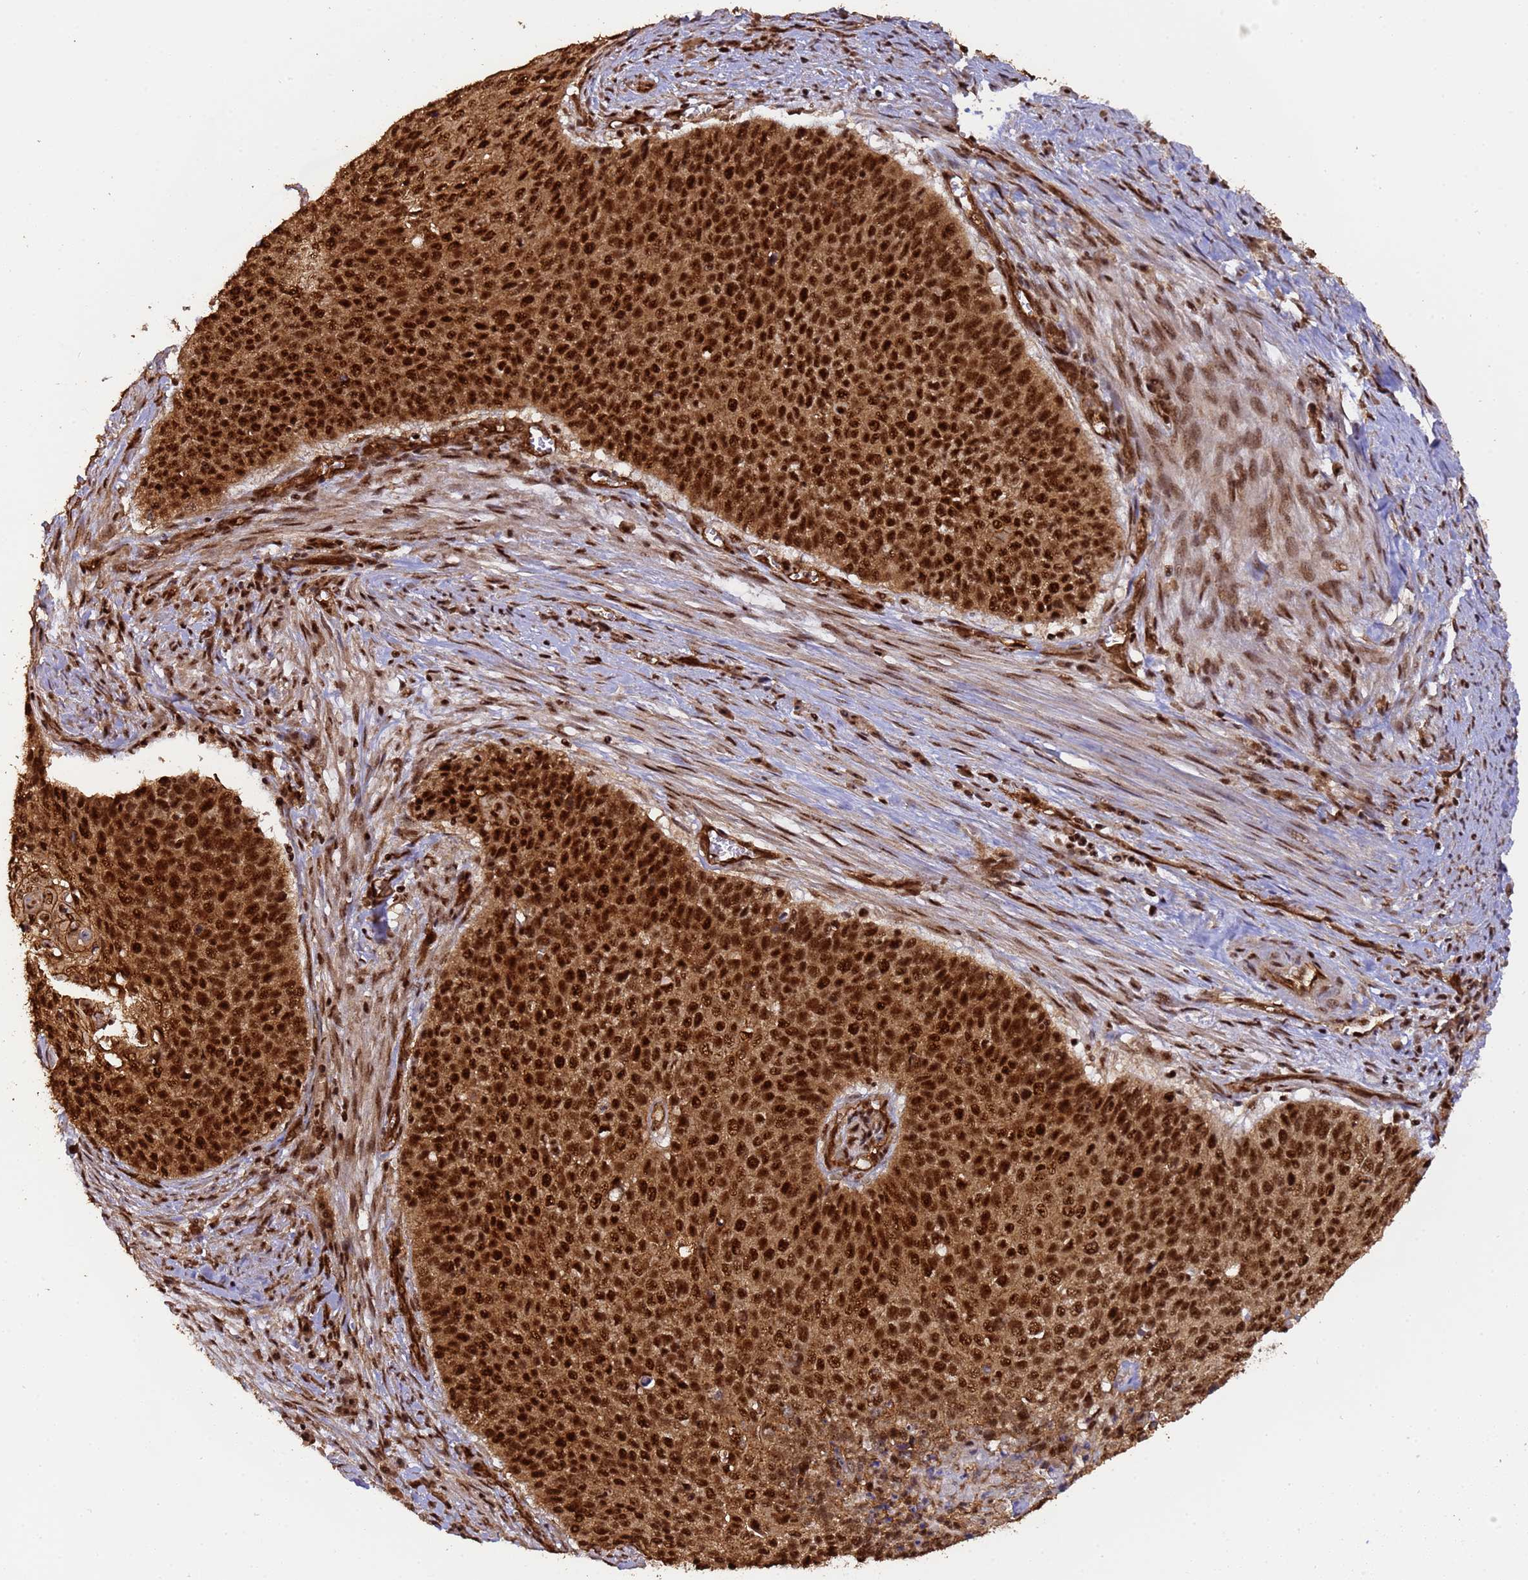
{"staining": {"intensity": "strong", "quantity": ">75%", "location": "cytoplasmic/membranous,nuclear"}, "tissue": "cervical cancer", "cell_type": "Tumor cells", "image_type": "cancer", "snomed": [{"axis": "morphology", "description": "Squamous cell carcinoma, NOS"}, {"axis": "topography", "description": "Cervix"}], "caption": "IHC of cervical squamous cell carcinoma exhibits high levels of strong cytoplasmic/membranous and nuclear expression in approximately >75% of tumor cells.", "gene": "SYF2", "patient": {"sex": "female", "age": 39}}